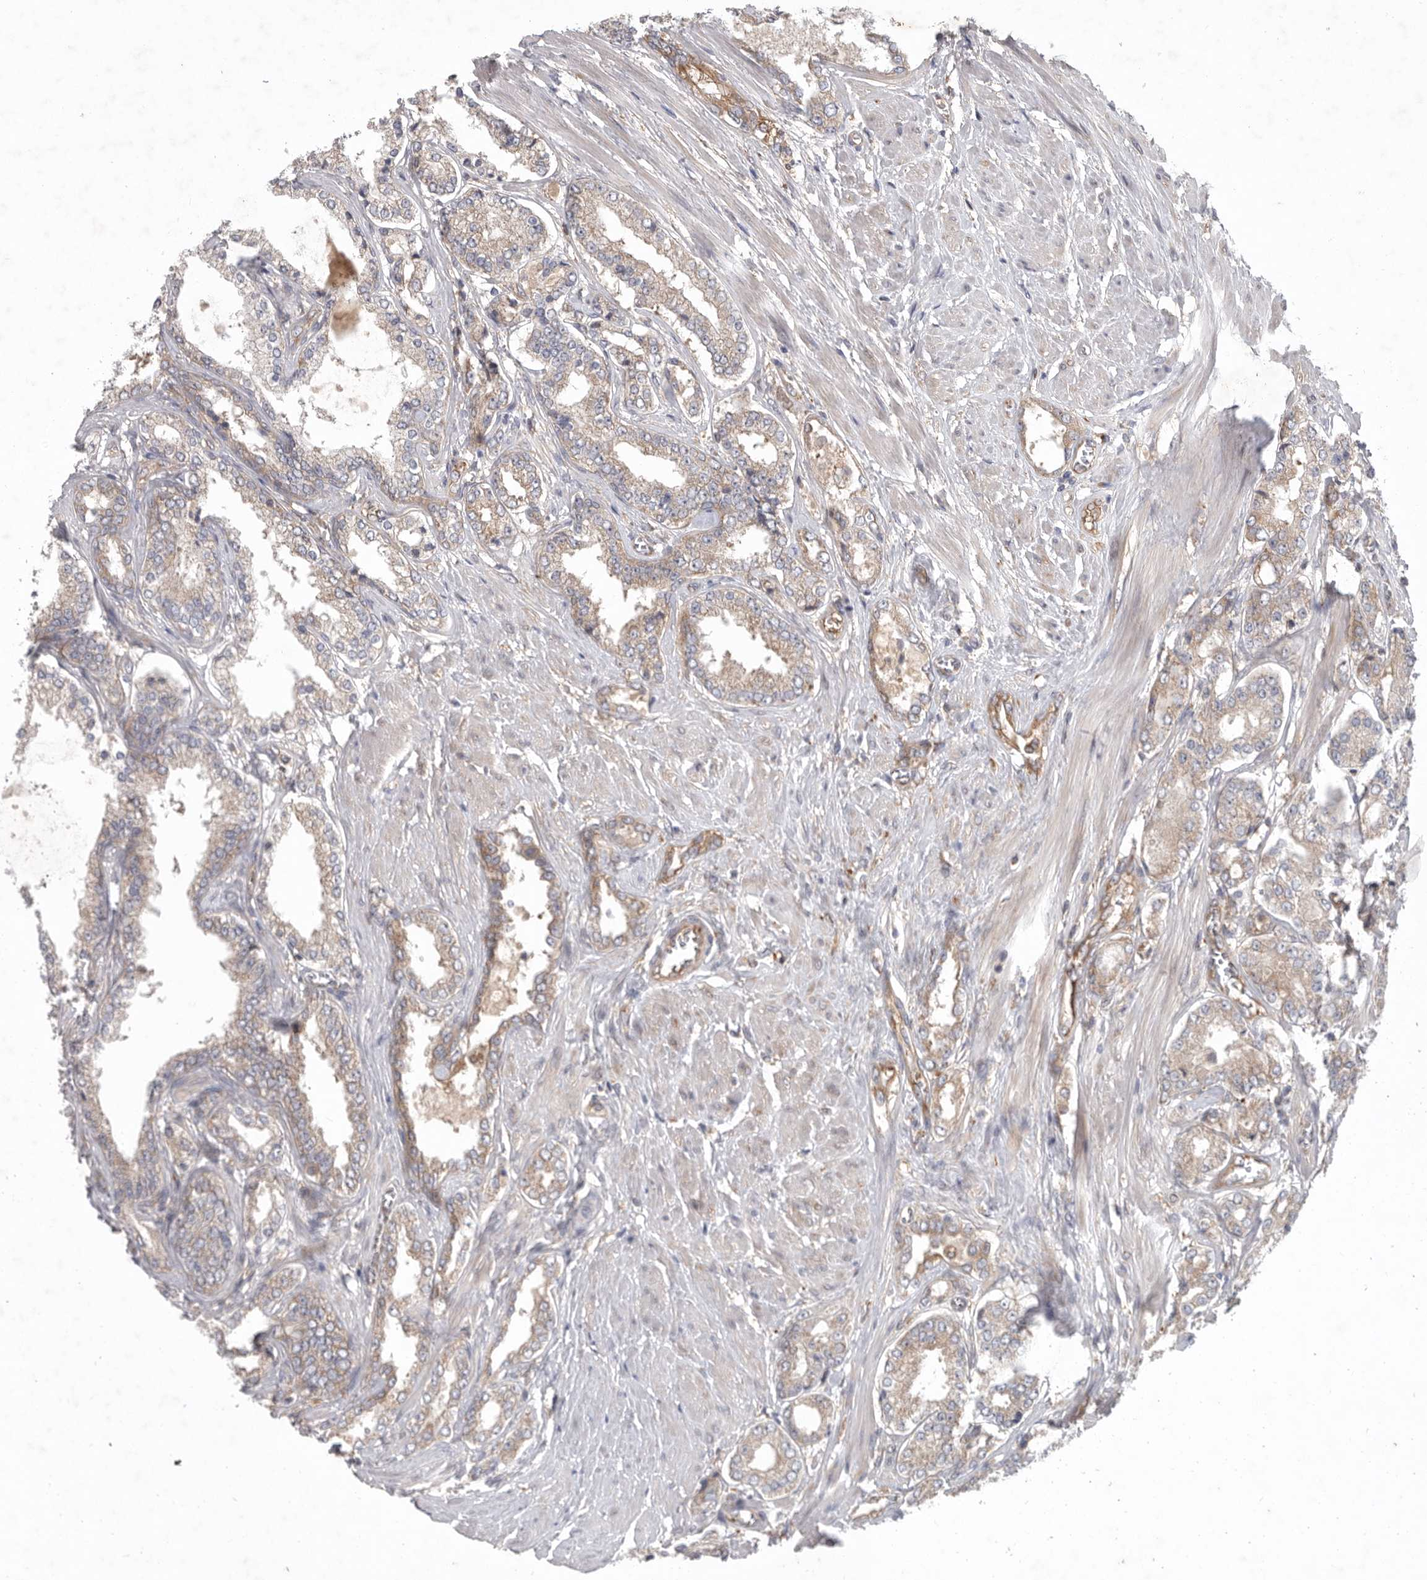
{"staining": {"intensity": "weak", "quantity": "<25%", "location": "cytoplasmic/membranous"}, "tissue": "prostate cancer", "cell_type": "Tumor cells", "image_type": "cancer", "snomed": [{"axis": "morphology", "description": "Adenocarcinoma, Low grade"}, {"axis": "topography", "description": "Prostate"}], "caption": "Immunohistochemical staining of human prostate cancer (adenocarcinoma (low-grade)) reveals no significant positivity in tumor cells. (Stains: DAB immunohistochemistry with hematoxylin counter stain, Microscopy: brightfield microscopy at high magnification).", "gene": "C1orf109", "patient": {"sex": "male", "age": 62}}